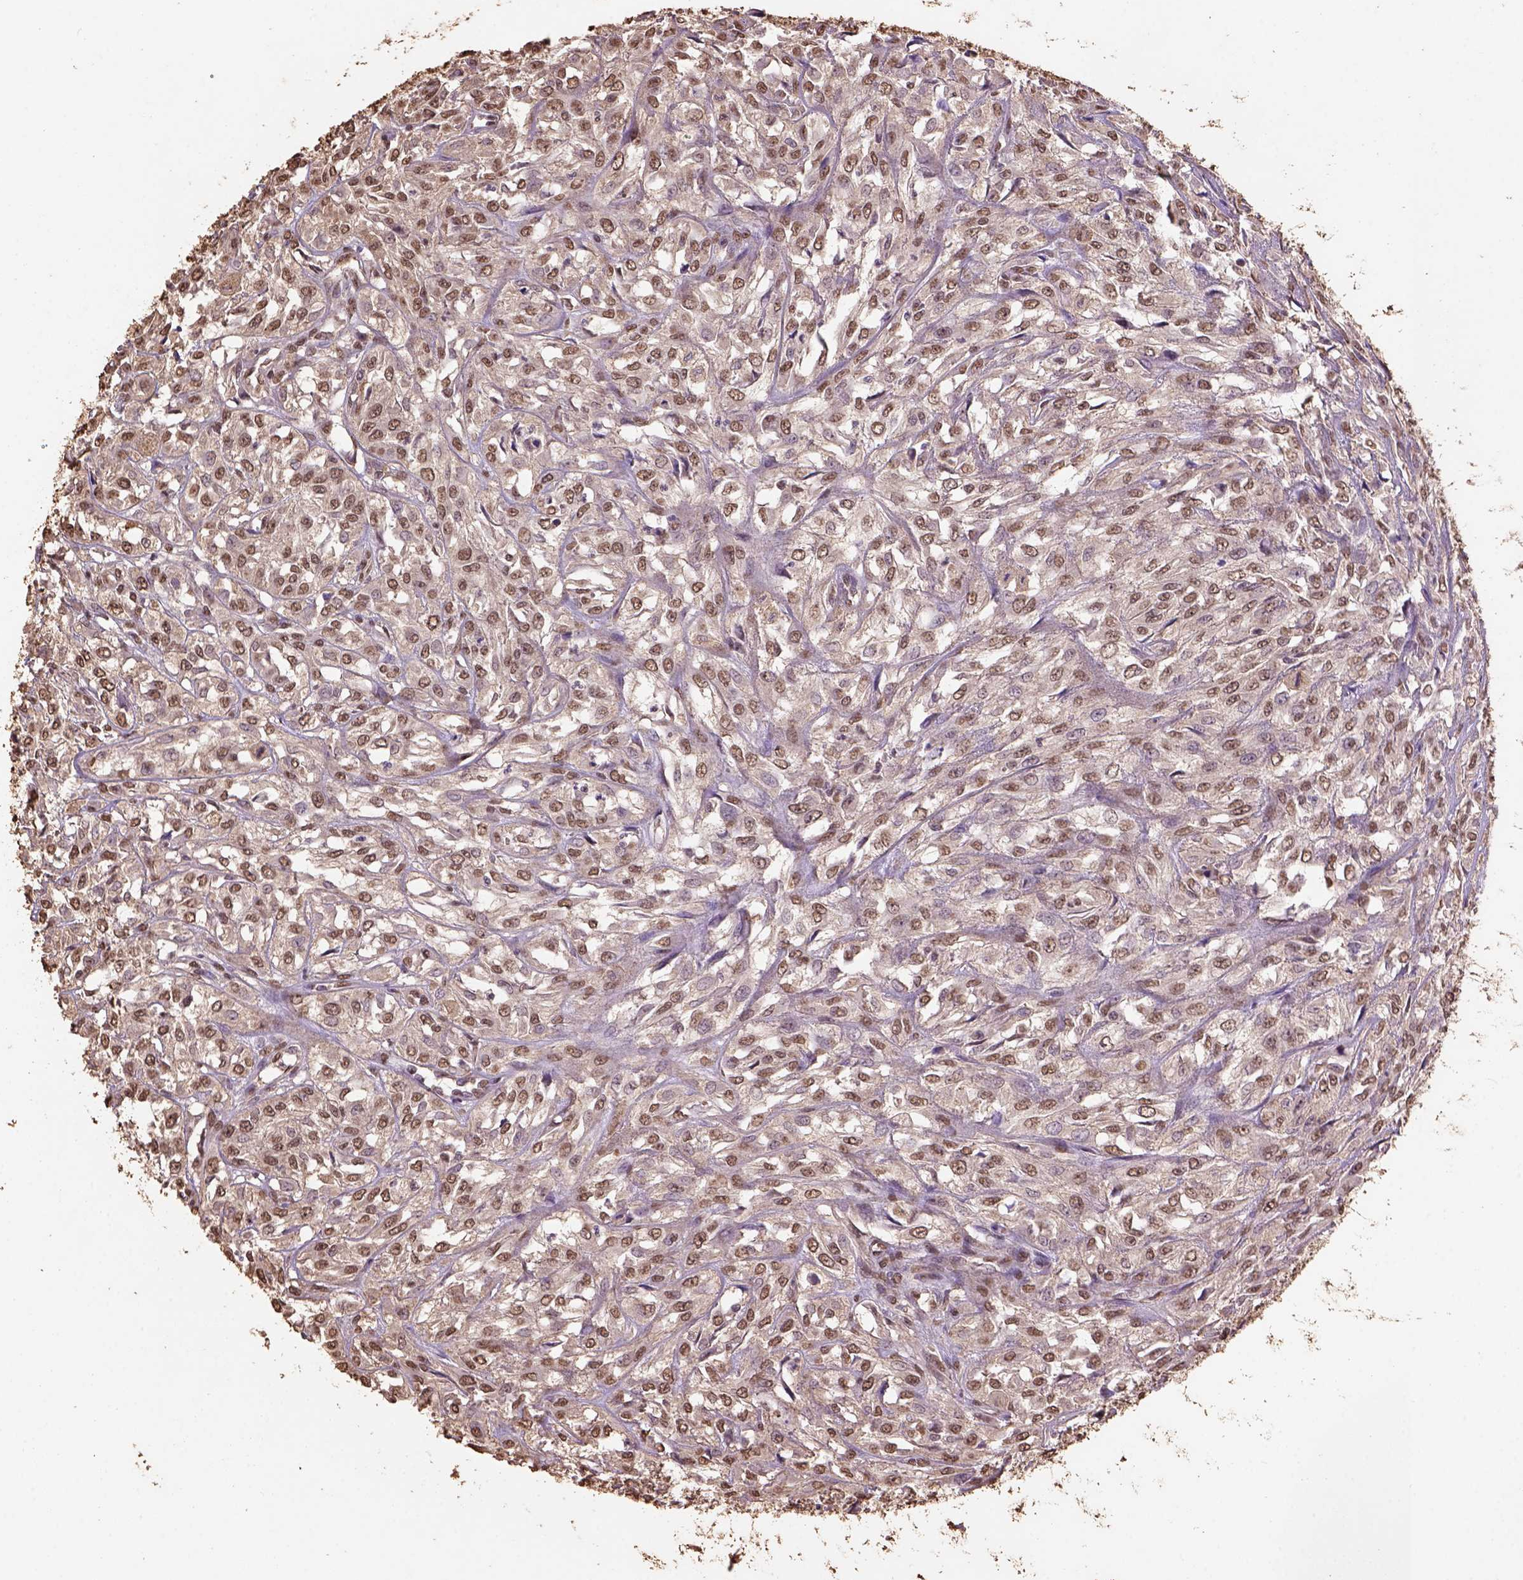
{"staining": {"intensity": "moderate", "quantity": ">75%", "location": "nuclear"}, "tissue": "urothelial cancer", "cell_type": "Tumor cells", "image_type": "cancer", "snomed": [{"axis": "morphology", "description": "Urothelial carcinoma, High grade"}, {"axis": "topography", "description": "Urinary bladder"}], "caption": "High-power microscopy captured an immunohistochemistry (IHC) image of urothelial cancer, revealing moderate nuclear staining in approximately >75% of tumor cells.", "gene": "CSTF2T", "patient": {"sex": "male", "age": 67}}